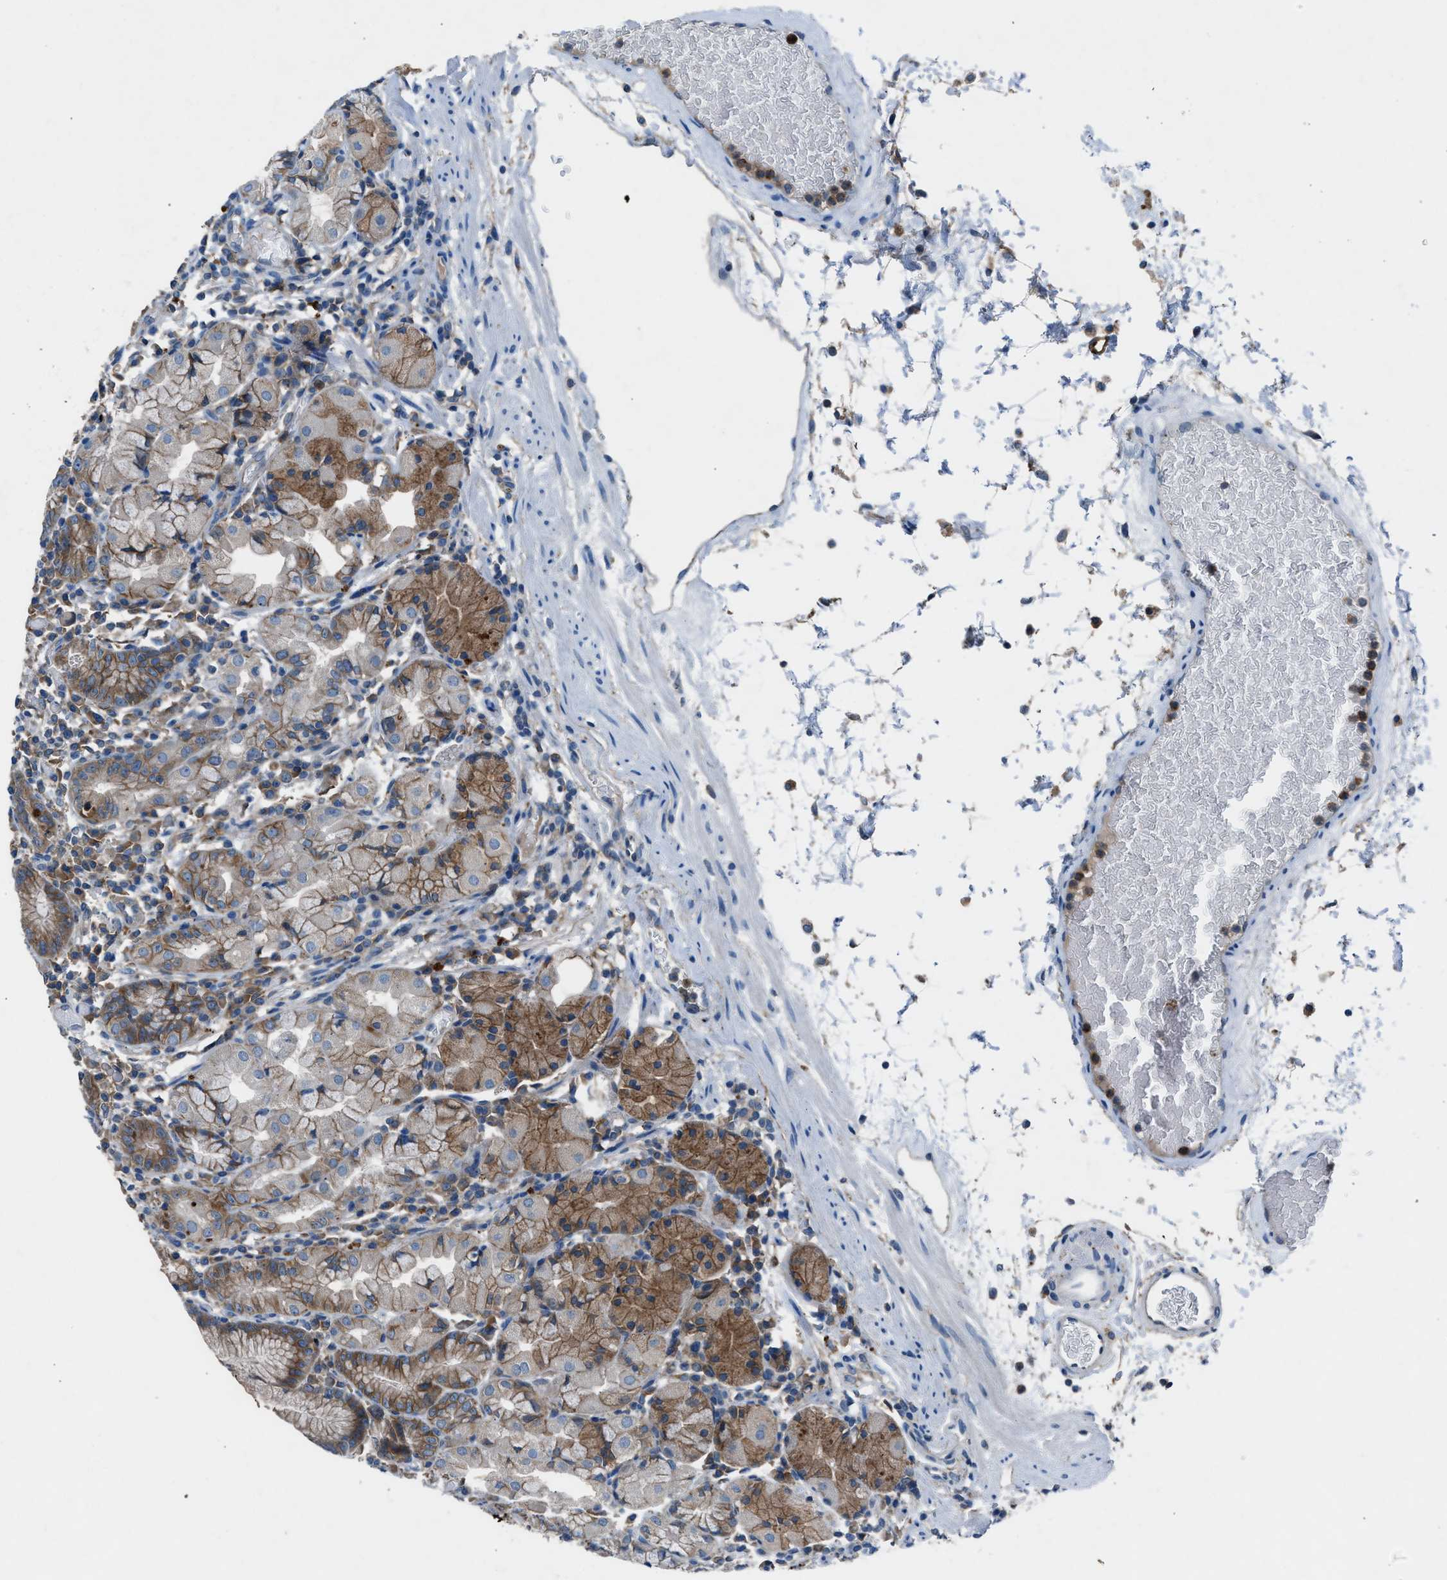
{"staining": {"intensity": "moderate", "quantity": ">75%", "location": "cytoplasmic/membranous"}, "tissue": "stomach", "cell_type": "Glandular cells", "image_type": "normal", "snomed": [{"axis": "morphology", "description": "Normal tissue, NOS"}, {"axis": "topography", "description": "Stomach"}, {"axis": "topography", "description": "Stomach, lower"}], "caption": "This histopathology image reveals immunohistochemistry (IHC) staining of unremarkable human stomach, with medium moderate cytoplasmic/membranous positivity in approximately >75% of glandular cells.", "gene": "BMP1", "patient": {"sex": "female", "age": 75}}